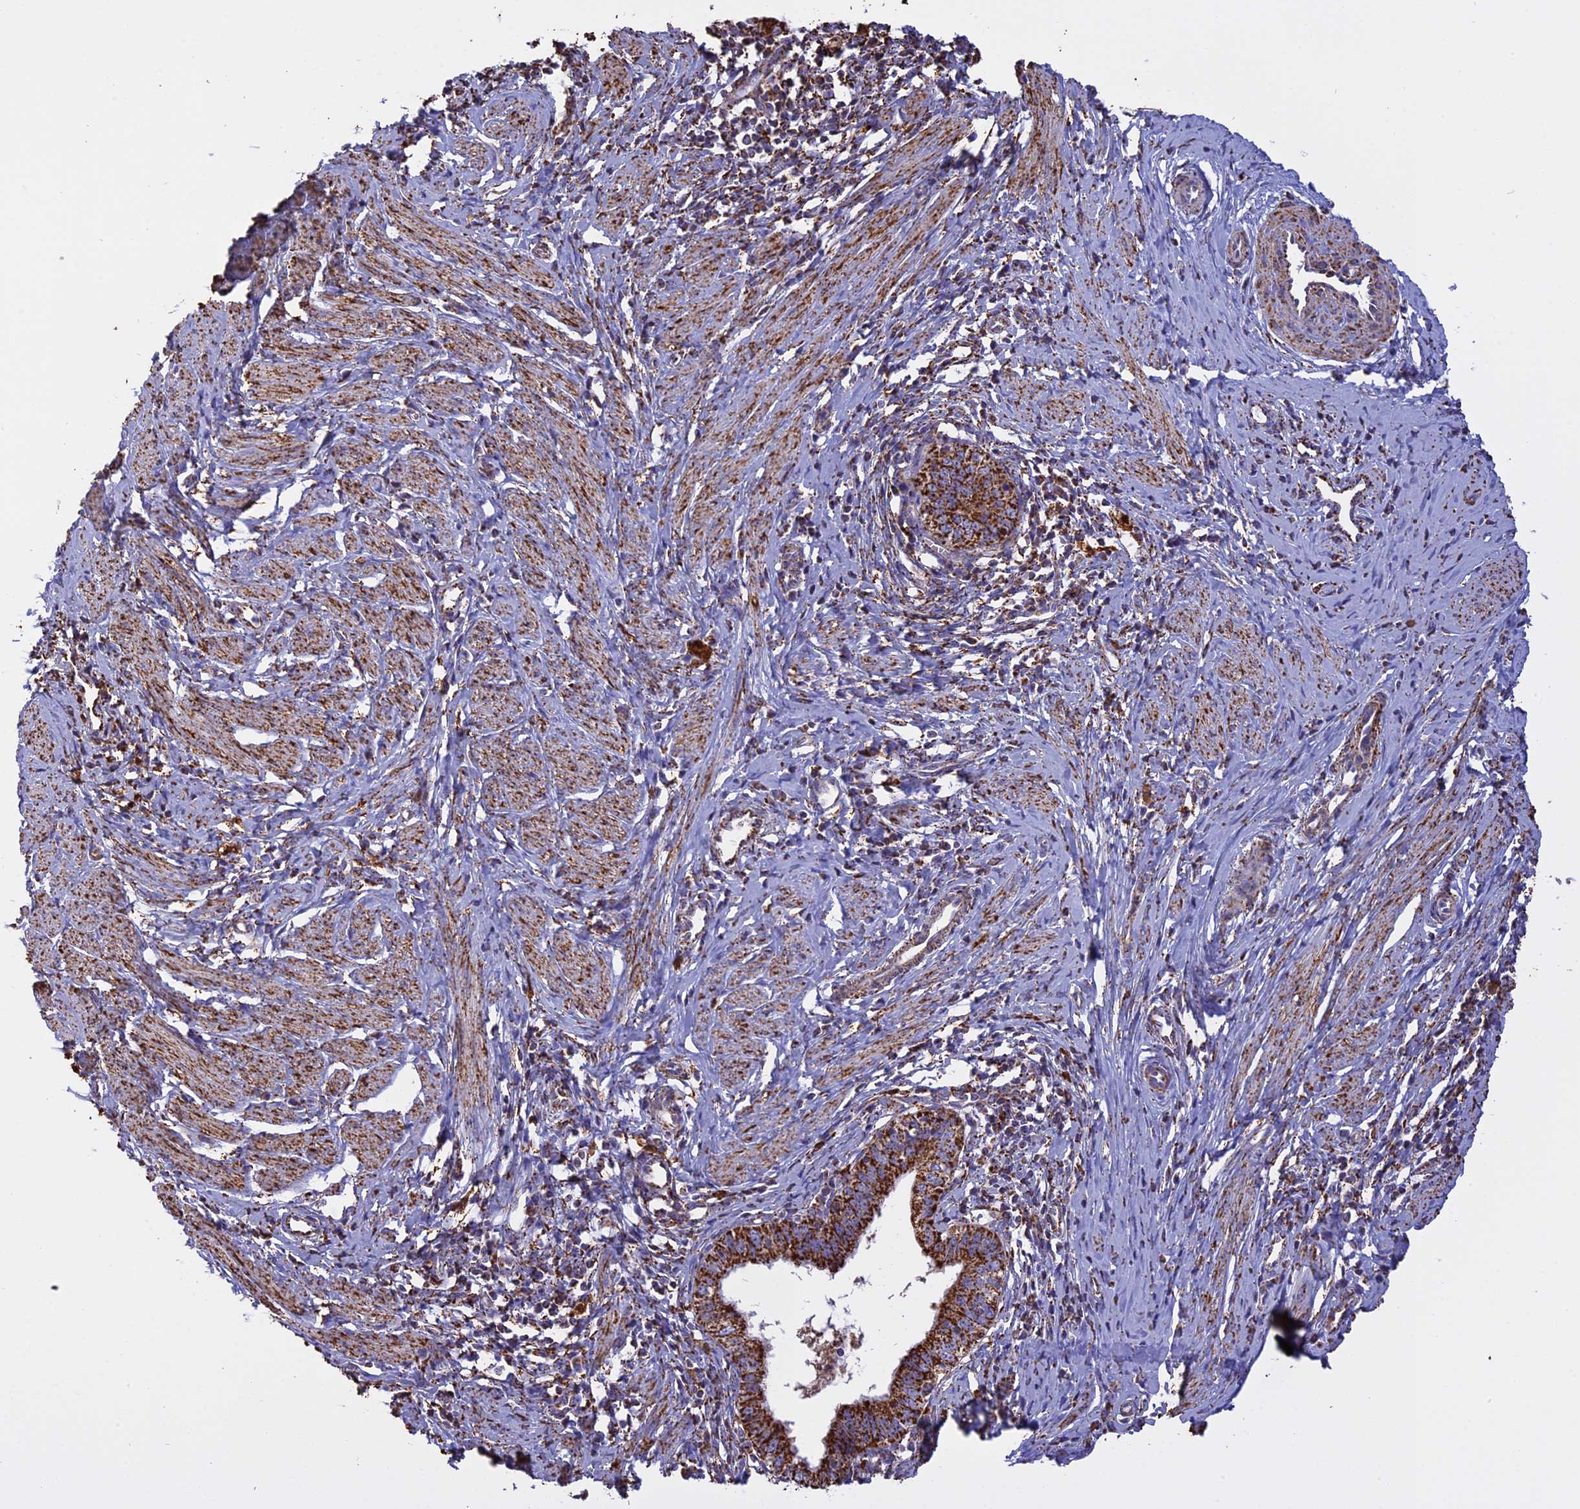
{"staining": {"intensity": "strong", "quantity": ">75%", "location": "cytoplasmic/membranous"}, "tissue": "cervical cancer", "cell_type": "Tumor cells", "image_type": "cancer", "snomed": [{"axis": "morphology", "description": "Adenocarcinoma, NOS"}, {"axis": "topography", "description": "Cervix"}], "caption": "An IHC image of tumor tissue is shown. Protein staining in brown shows strong cytoplasmic/membranous positivity in adenocarcinoma (cervical) within tumor cells. The staining was performed using DAB to visualize the protein expression in brown, while the nuclei were stained in blue with hematoxylin (Magnification: 20x).", "gene": "KCNG1", "patient": {"sex": "female", "age": 36}}